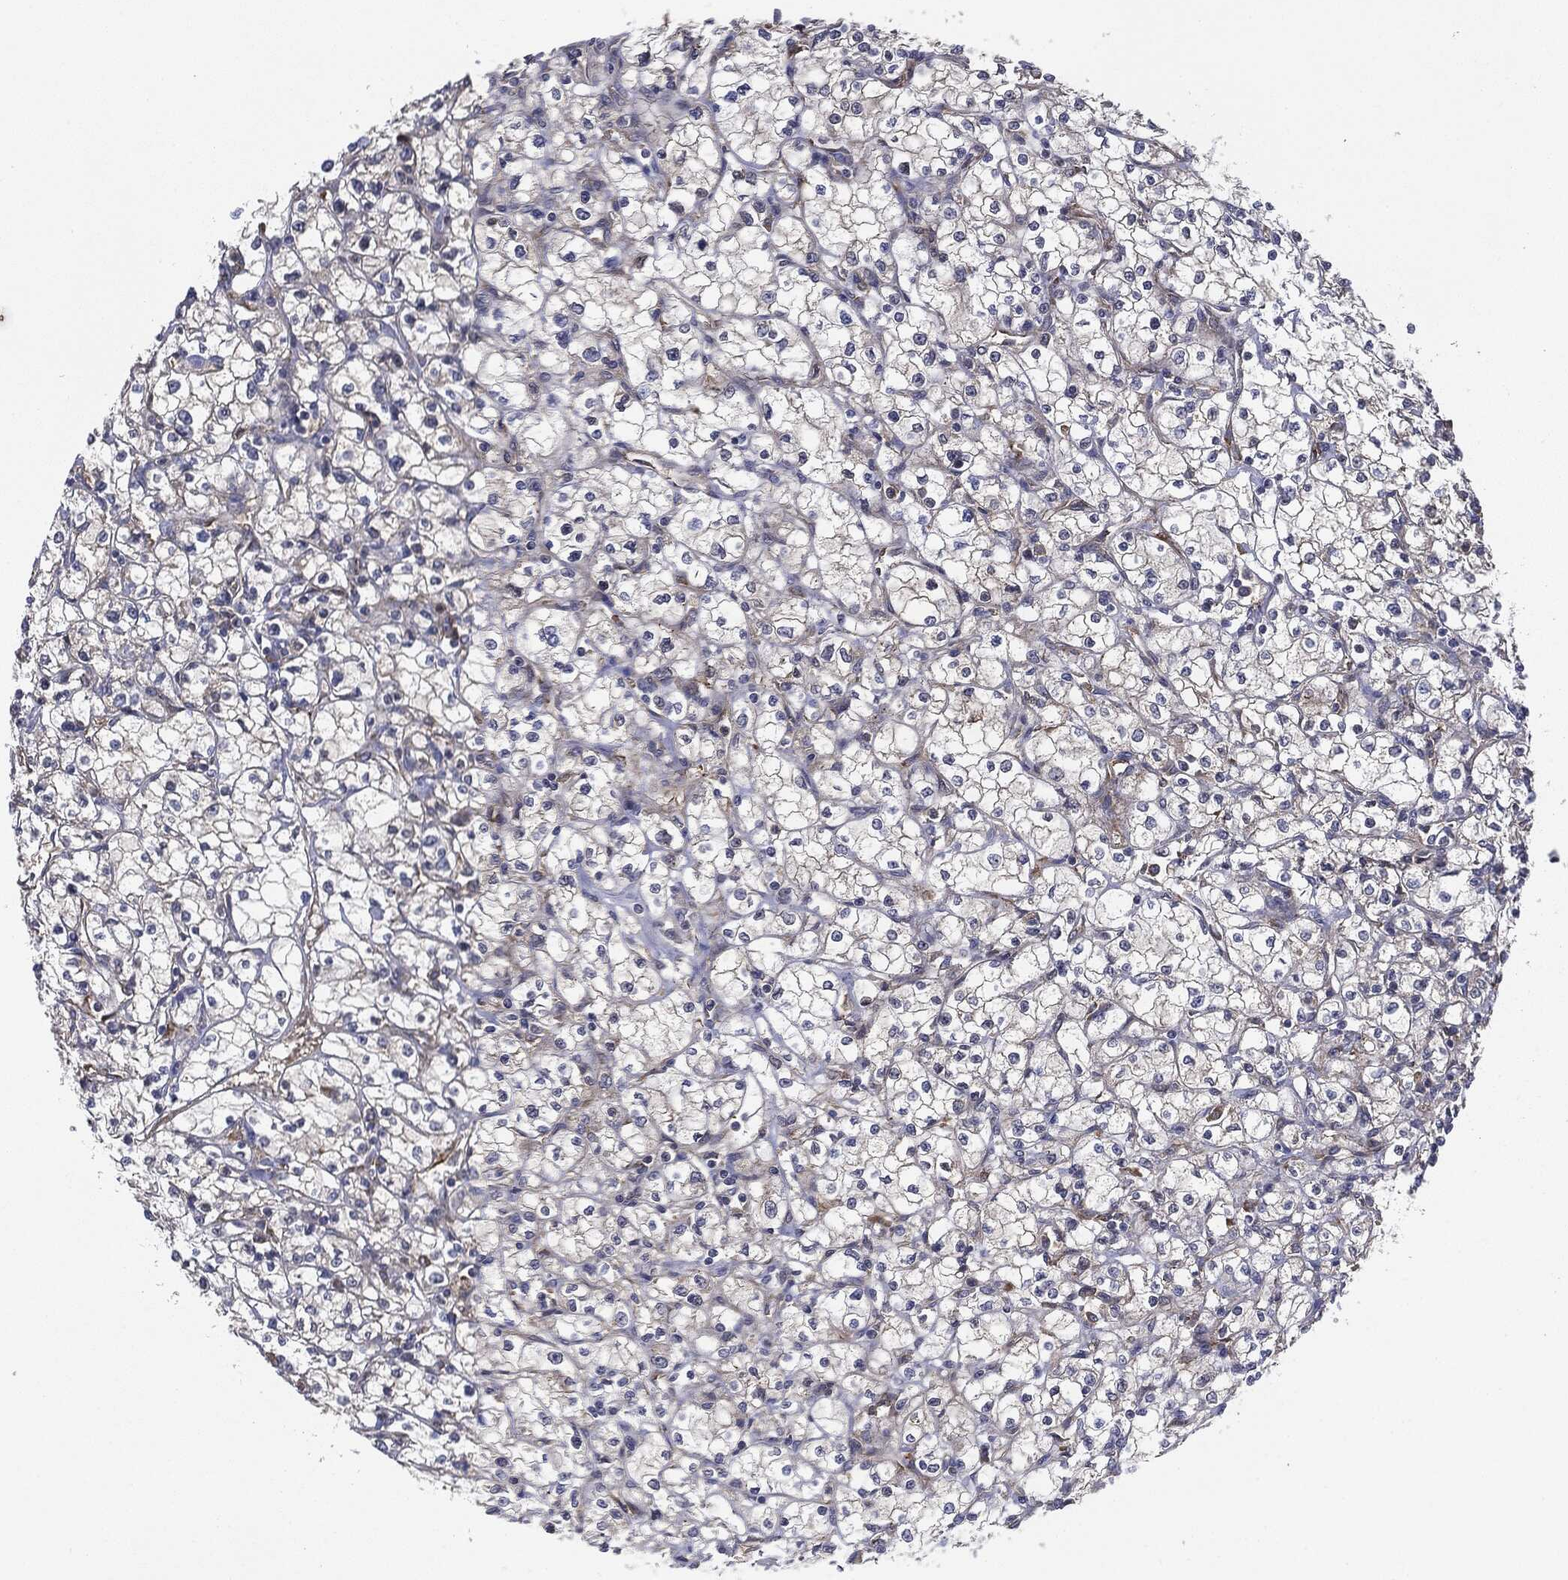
{"staining": {"intensity": "negative", "quantity": "none", "location": "none"}, "tissue": "renal cancer", "cell_type": "Tumor cells", "image_type": "cancer", "snomed": [{"axis": "morphology", "description": "Adenocarcinoma, NOS"}, {"axis": "topography", "description": "Kidney"}], "caption": "Immunohistochemistry (IHC) image of neoplastic tissue: human adenocarcinoma (renal) stained with DAB (3,3'-diaminobenzidine) exhibits no significant protein staining in tumor cells.", "gene": "EIF2AK2", "patient": {"sex": "male", "age": 67}}